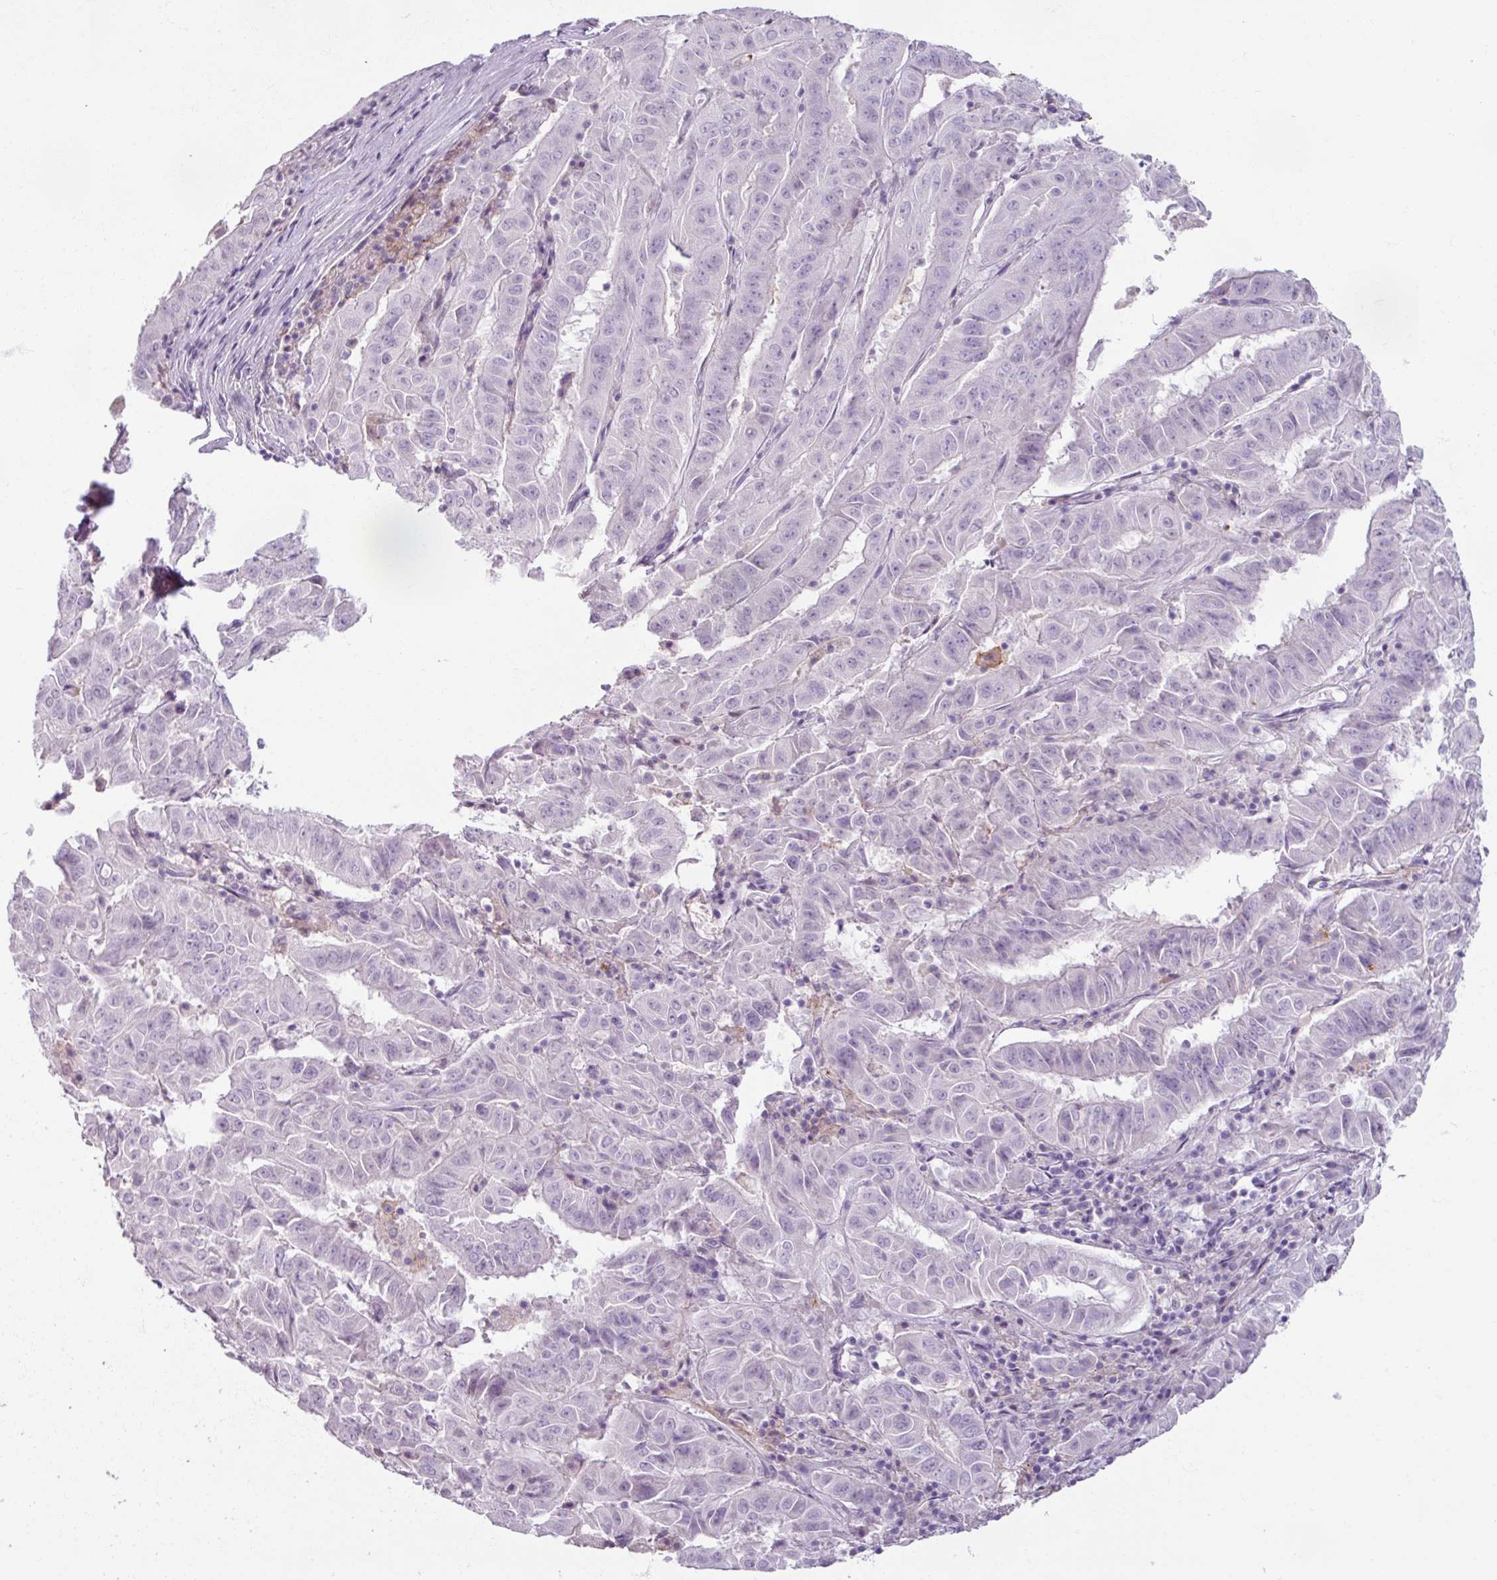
{"staining": {"intensity": "negative", "quantity": "none", "location": "none"}, "tissue": "pancreatic cancer", "cell_type": "Tumor cells", "image_type": "cancer", "snomed": [{"axis": "morphology", "description": "Adenocarcinoma, NOS"}, {"axis": "topography", "description": "Pancreas"}], "caption": "Immunohistochemistry (IHC) photomicrograph of neoplastic tissue: human pancreatic cancer (adenocarcinoma) stained with DAB (3,3'-diaminobenzidine) displays no significant protein positivity in tumor cells.", "gene": "SLC27A5", "patient": {"sex": "male", "age": 63}}